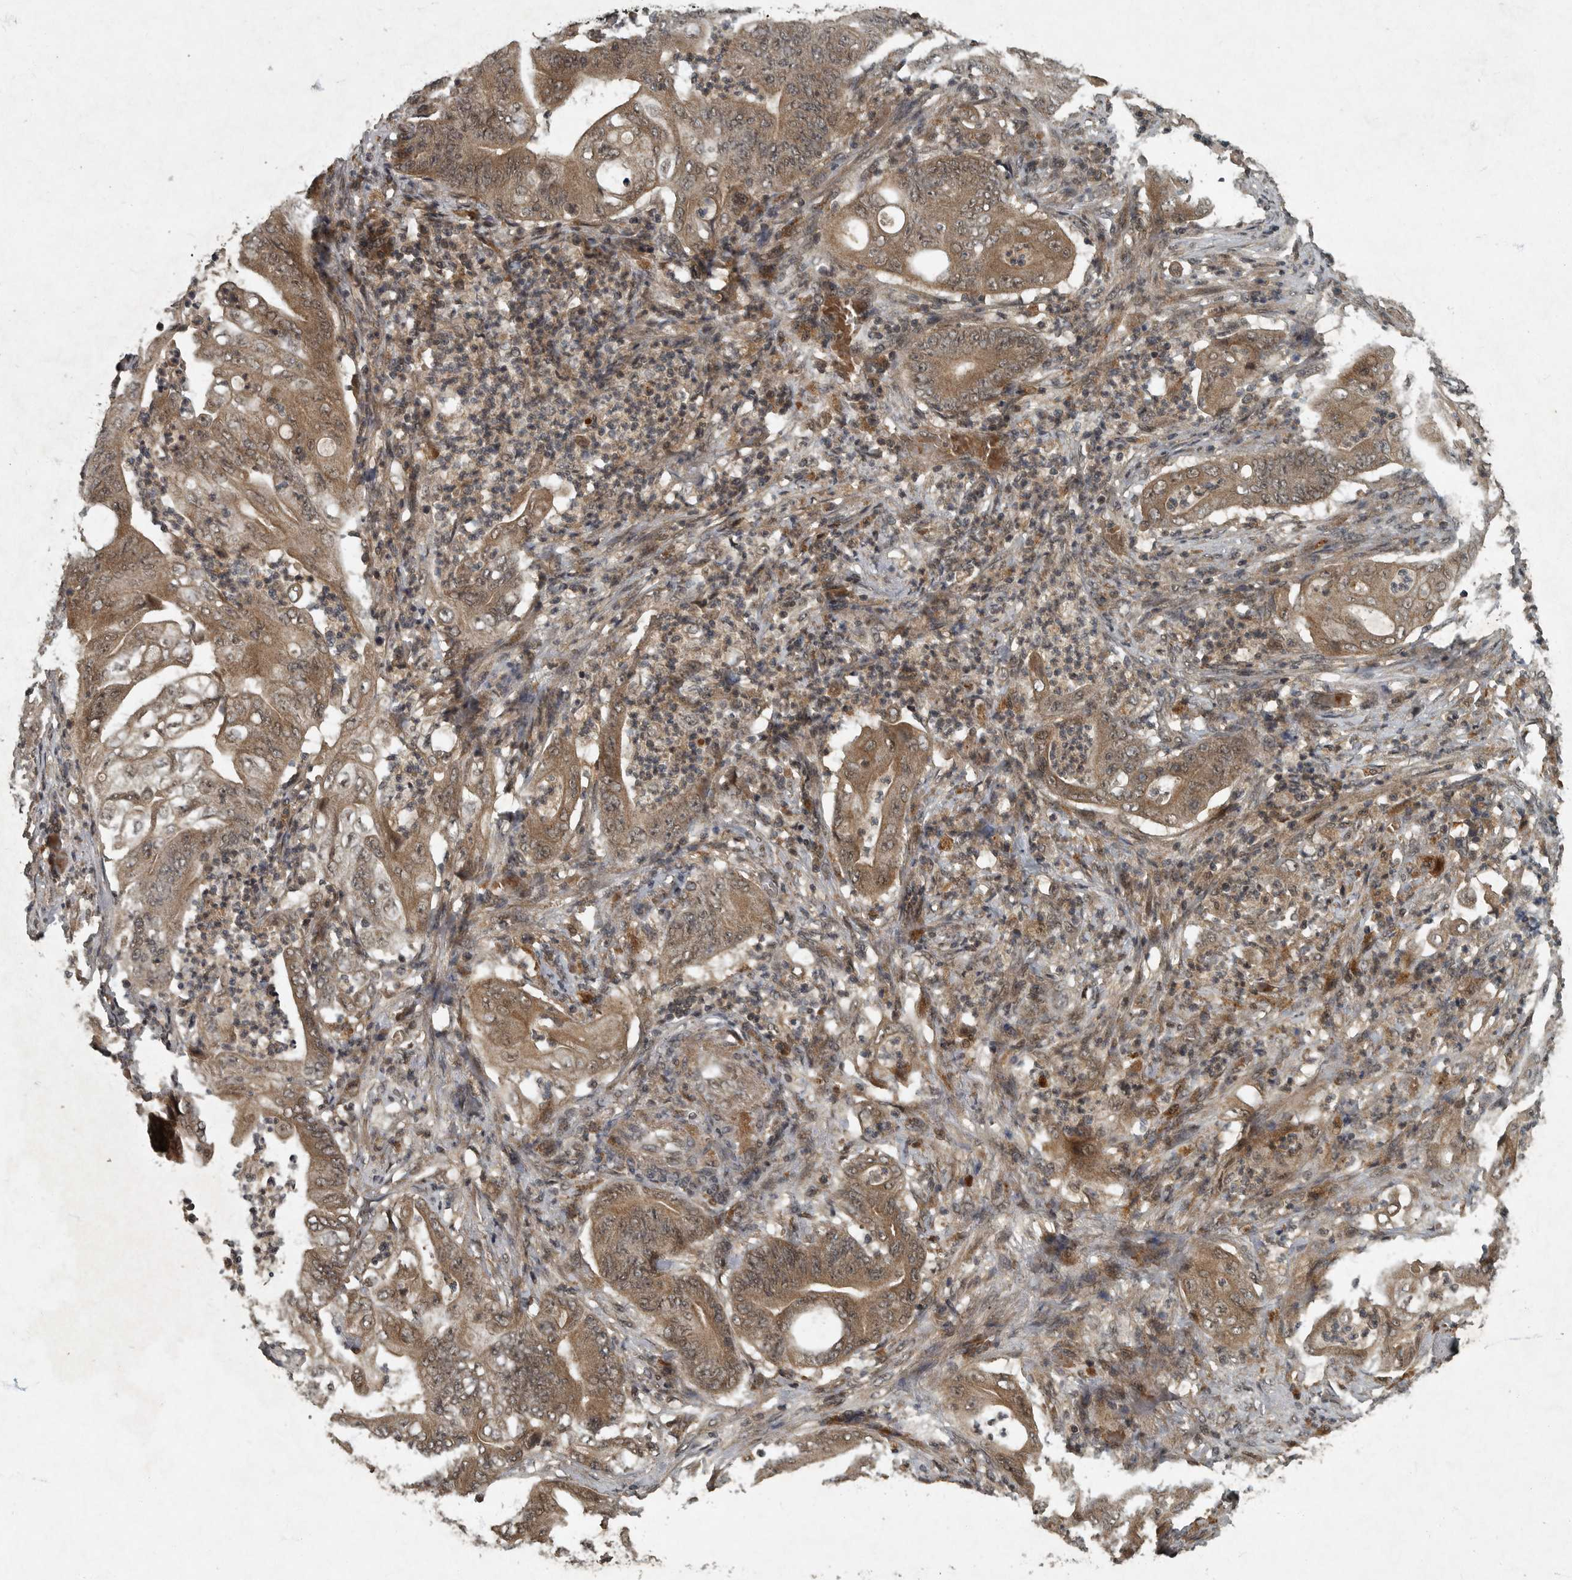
{"staining": {"intensity": "moderate", "quantity": ">75%", "location": "cytoplasmic/membranous"}, "tissue": "stomach cancer", "cell_type": "Tumor cells", "image_type": "cancer", "snomed": [{"axis": "morphology", "description": "Adenocarcinoma, NOS"}, {"axis": "topography", "description": "Stomach"}], "caption": "Immunohistochemical staining of stomach cancer shows moderate cytoplasmic/membranous protein expression in about >75% of tumor cells.", "gene": "FOXO1", "patient": {"sex": "female", "age": 73}}